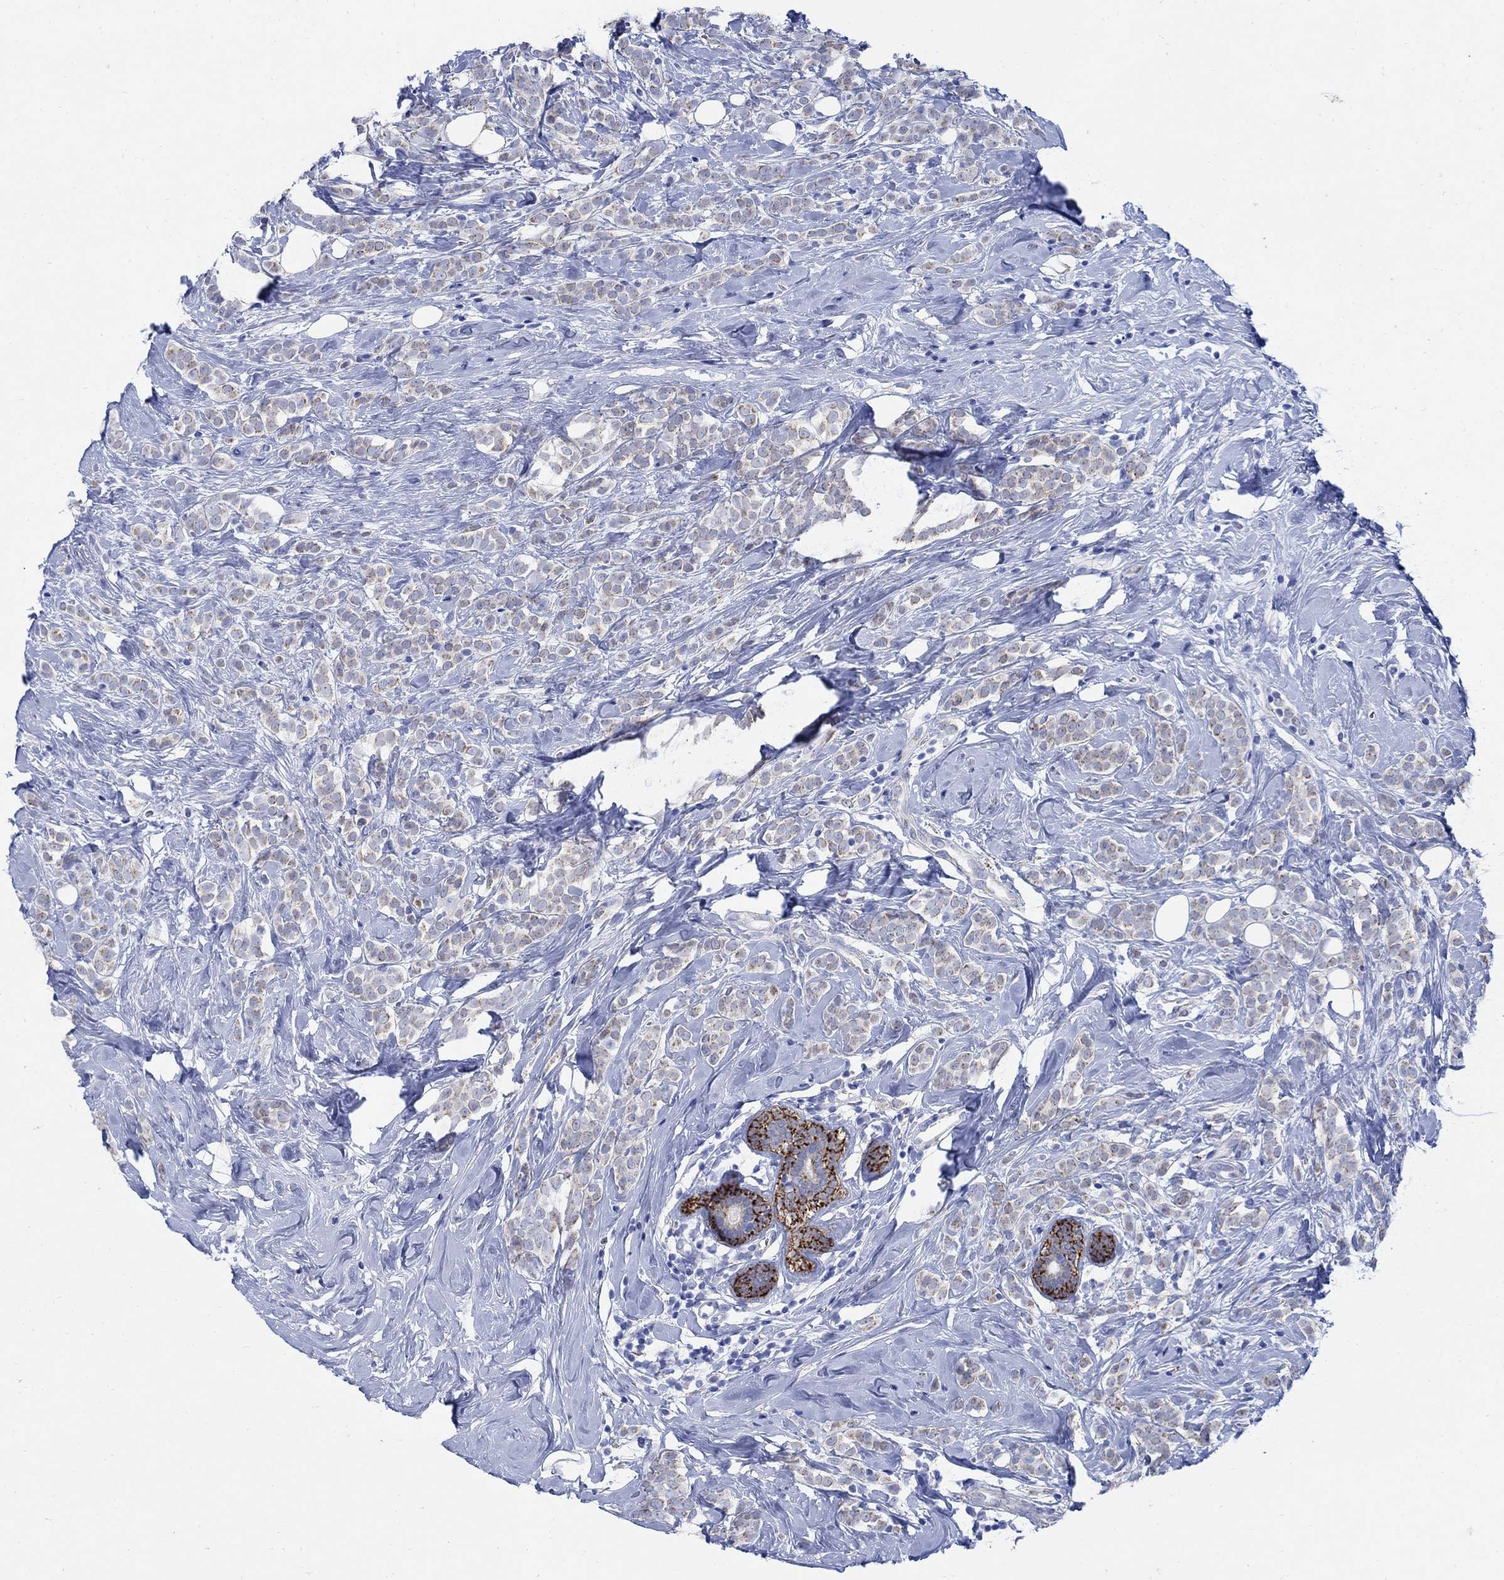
{"staining": {"intensity": "weak", "quantity": "25%-75%", "location": "cytoplasmic/membranous"}, "tissue": "breast cancer", "cell_type": "Tumor cells", "image_type": "cancer", "snomed": [{"axis": "morphology", "description": "Lobular carcinoma"}, {"axis": "topography", "description": "Breast"}], "caption": "This image displays lobular carcinoma (breast) stained with immunohistochemistry (IHC) to label a protein in brown. The cytoplasmic/membranous of tumor cells show weak positivity for the protein. Nuclei are counter-stained blue.", "gene": "ZDHHC14", "patient": {"sex": "female", "age": 49}}